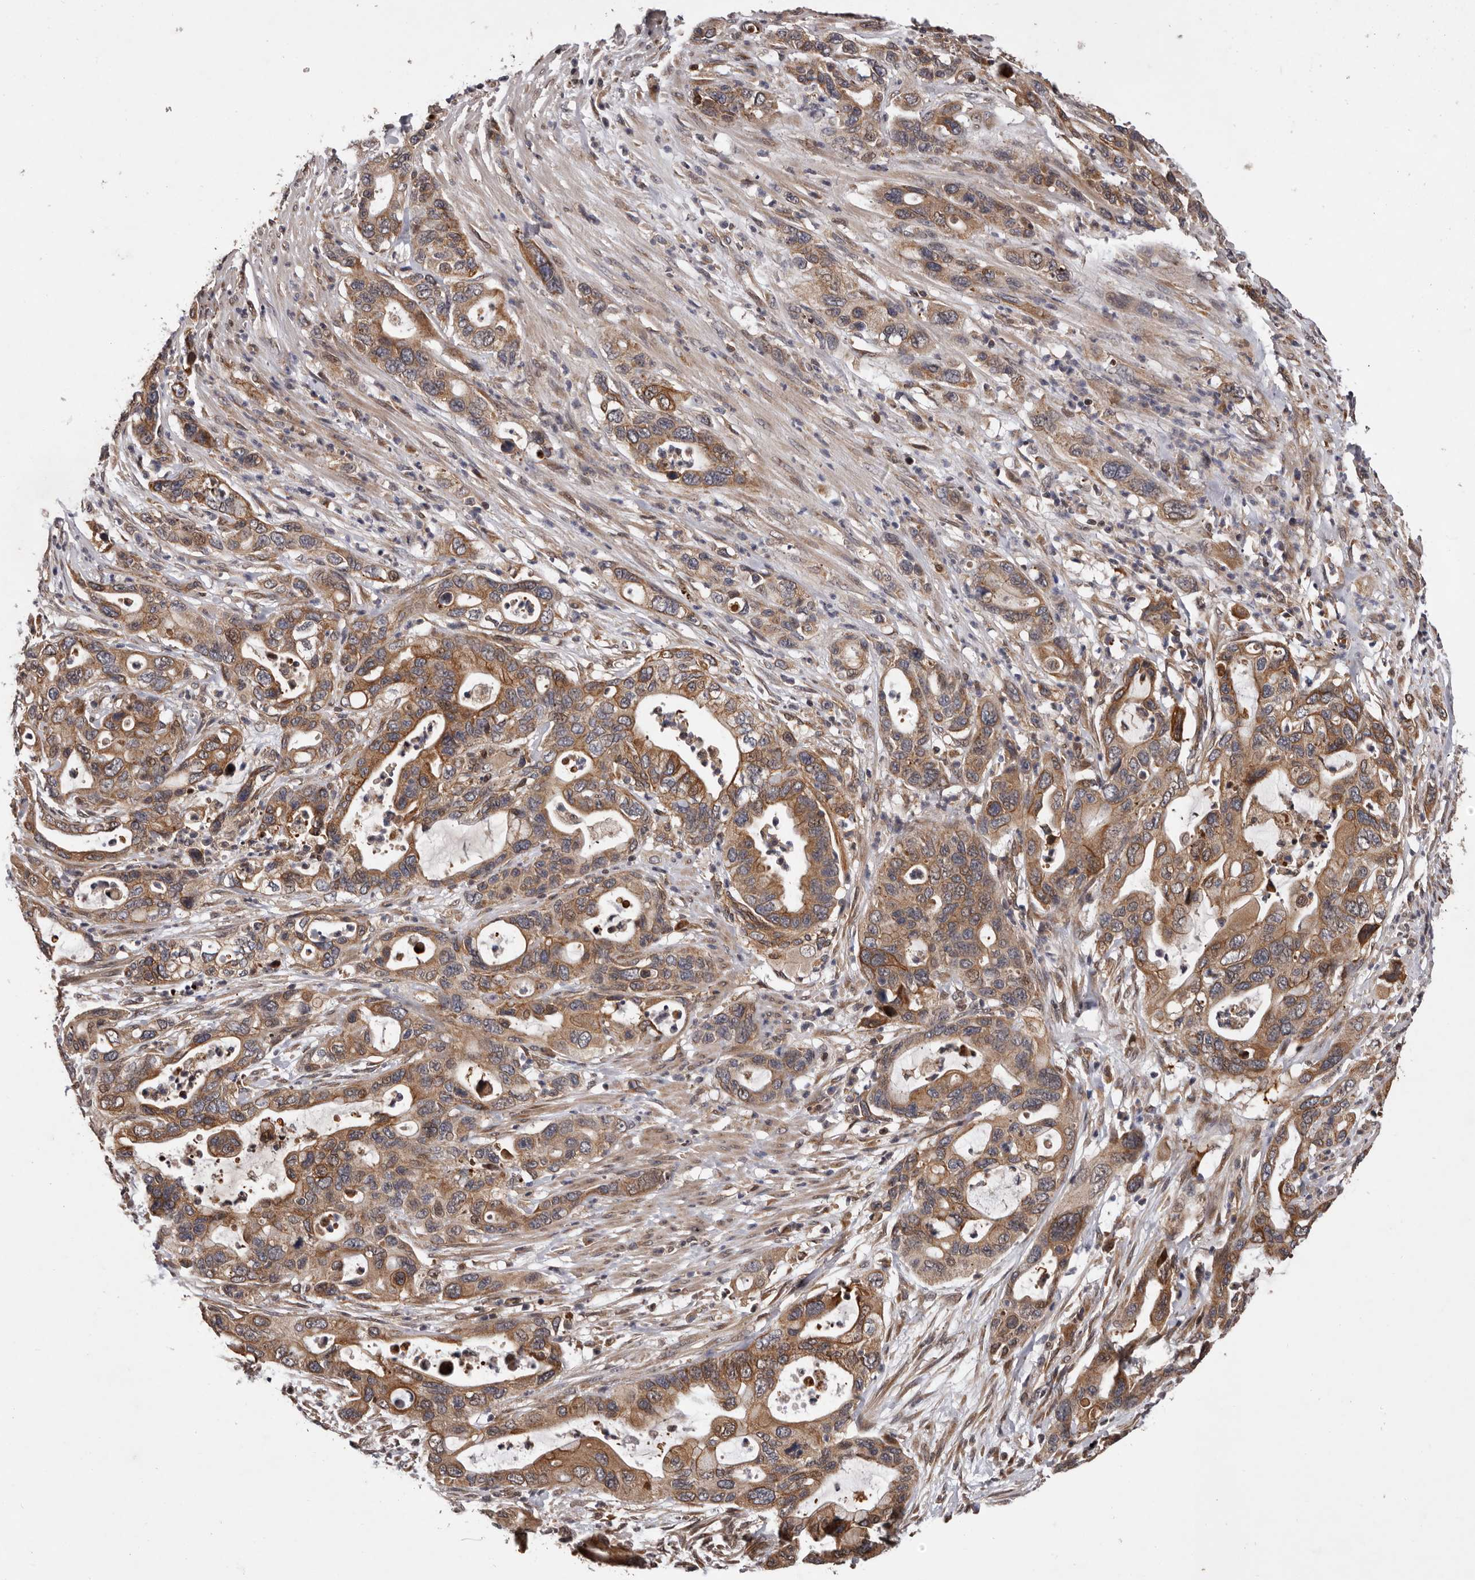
{"staining": {"intensity": "moderate", "quantity": ">75%", "location": "cytoplasmic/membranous"}, "tissue": "pancreatic cancer", "cell_type": "Tumor cells", "image_type": "cancer", "snomed": [{"axis": "morphology", "description": "Adenocarcinoma, NOS"}, {"axis": "topography", "description": "Pancreas"}], "caption": "A histopathology image of pancreatic adenocarcinoma stained for a protein shows moderate cytoplasmic/membranous brown staining in tumor cells. (brown staining indicates protein expression, while blue staining denotes nuclei).", "gene": "GADD45B", "patient": {"sex": "female", "age": 71}}